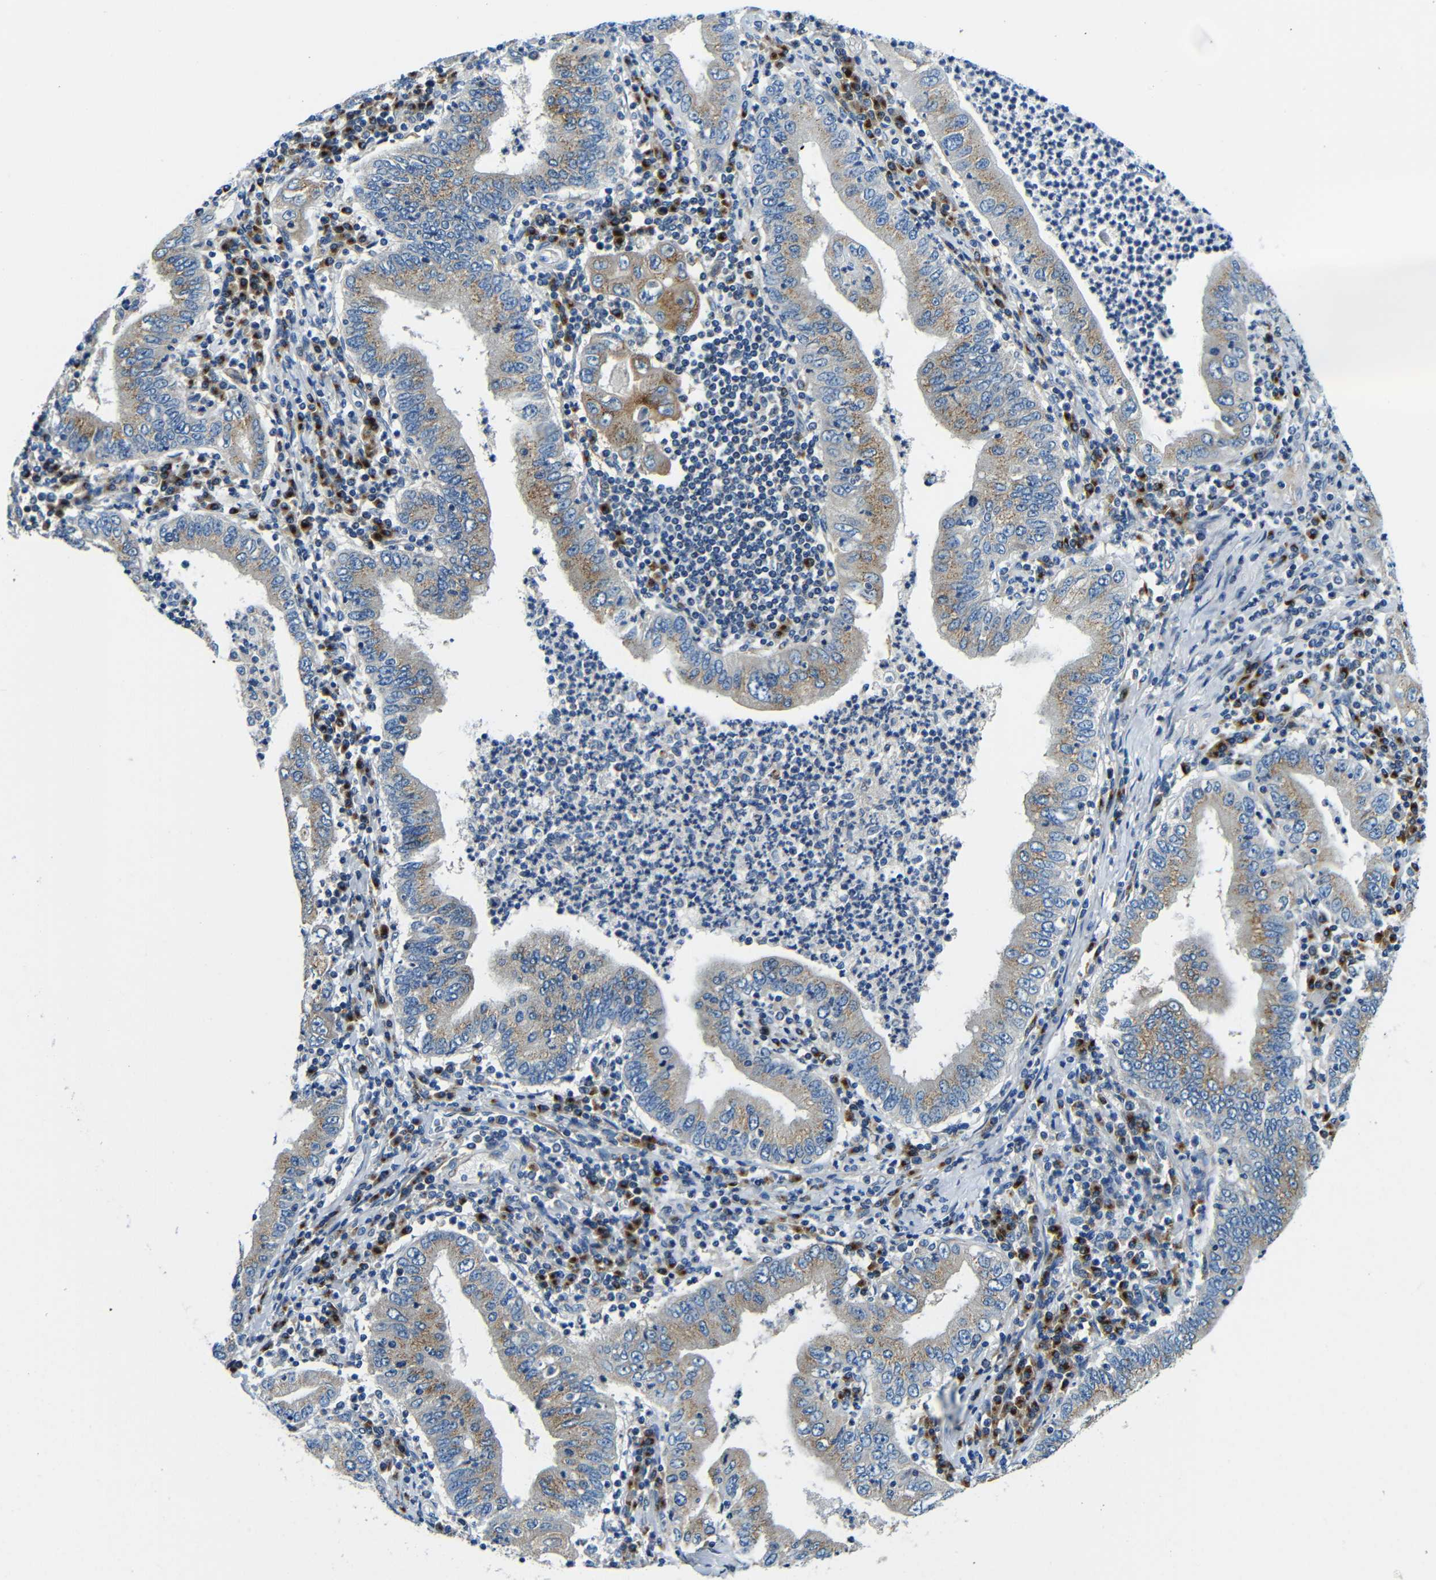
{"staining": {"intensity": "weak", "quantity": ">75%", "location": "cytoplasmic/membranous"}, "tissue": "stomach cancer", "cell_type": "Tumor cells", "image_type": "cancer", "snomed": [{"axis": "morphology", "description": "Normal tissue, NOS"}, {"axis": "morphology", "description": "Adenocarcinoma, NOS"}, {"axis": "topography", "description": "Esophagus"}, {"axis": "topography", "description": "Stomach, upper"}, {"axis": "topography", "description": "Peripheral nerve tissue"}], "caption": "Stomach adenocarcinoma tissue shows weak cytoplasmic/membranous expression in about >75% of tumor cells", "gene": "USO1", "patient": {"sex": "male", "age": 62}}